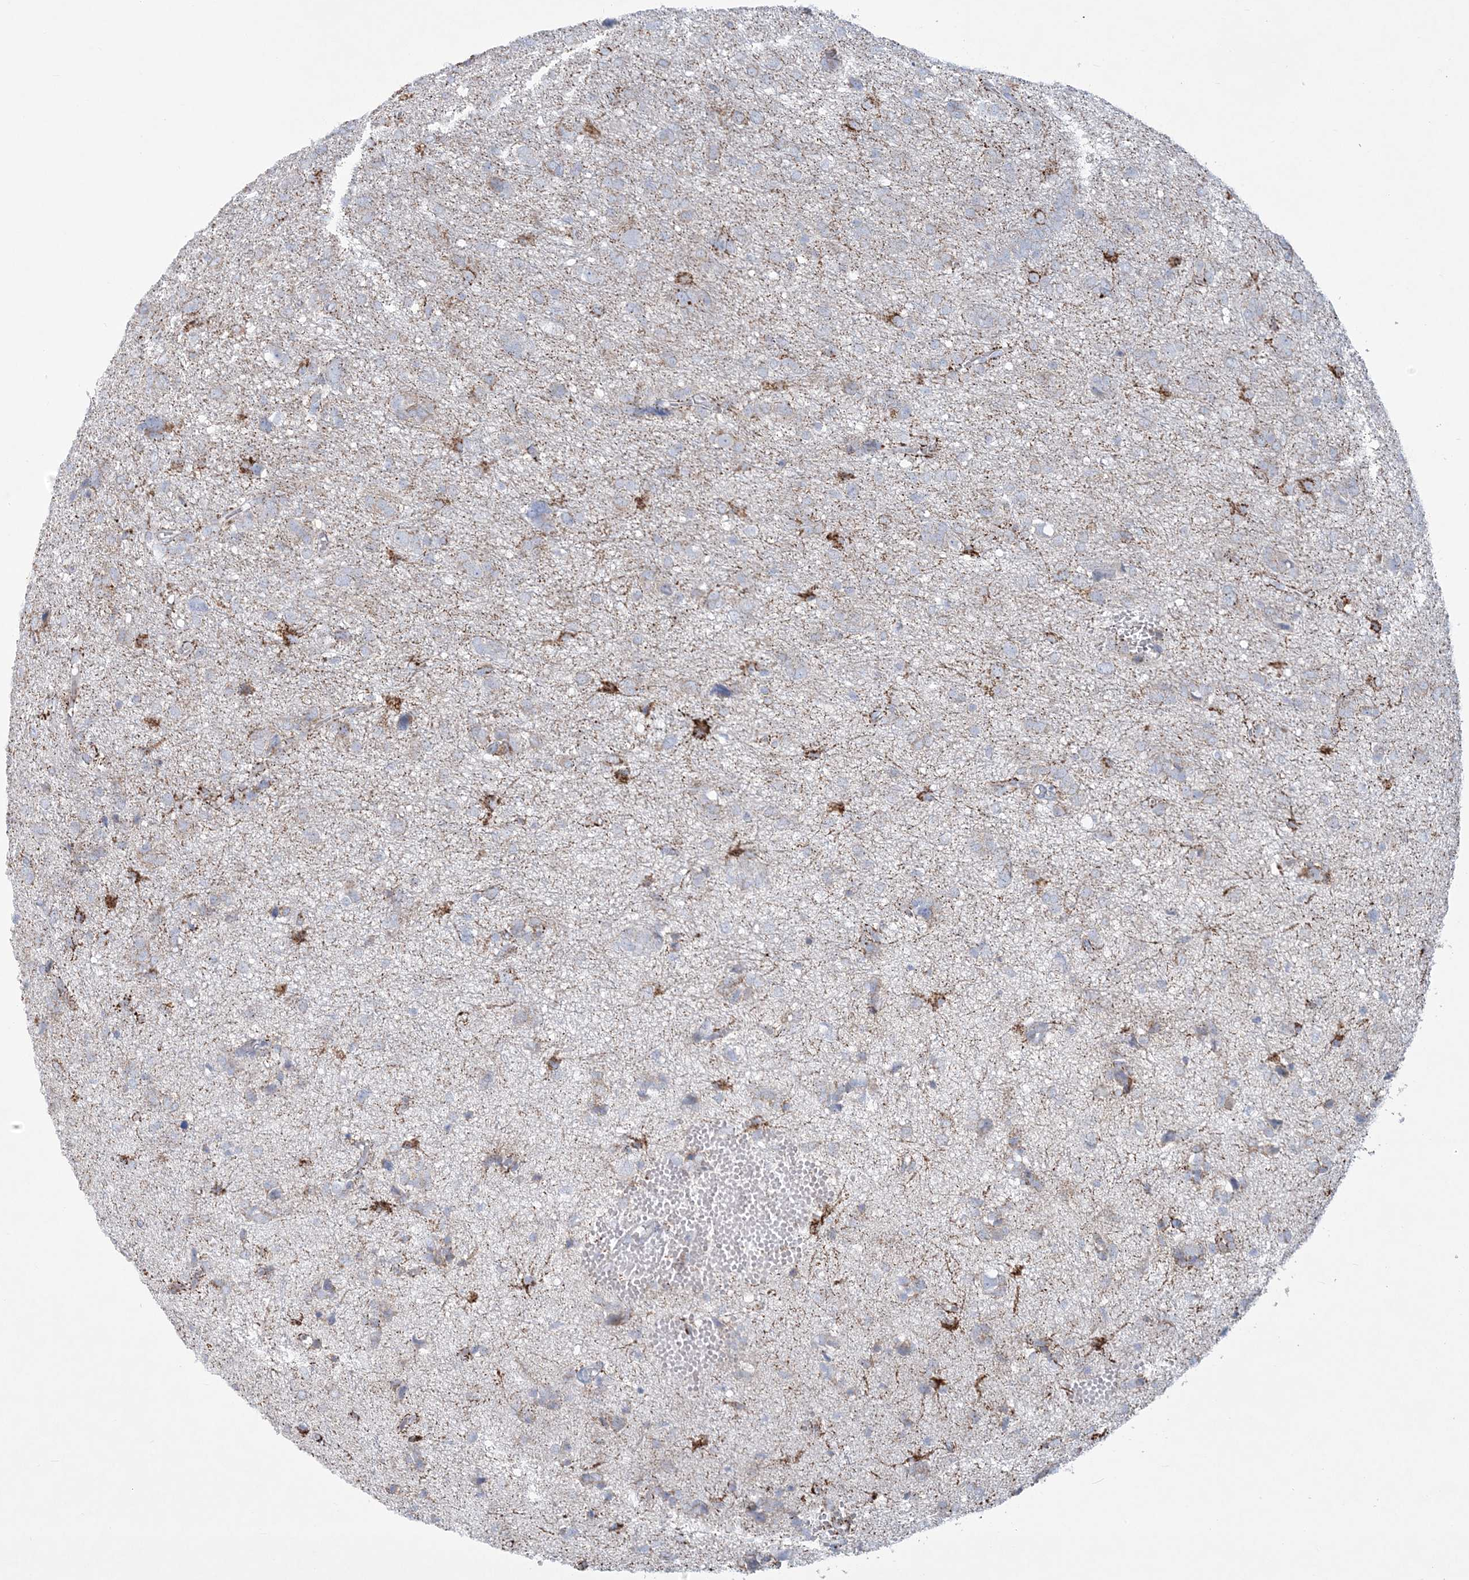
{"staining": {"intensity": "negative", "quantity": "none", "location": "none"}, "tissue": "glioma", "cell_type": "Tumor cells", "image_type": "cancer", "snomed": [{"axis": "morphology", "description": "Glioma, malignant, High grade"}, {"axis": "topography", "description": "Brain"}], "caption": "Image shows no significant protein expression in tumor cells of malignant glioma (high-grade). The staining was performed using DAB to visualize the protein expression in brown, while the nuclei were stained in blue with hematoxylin (Magnification: 20x).", "gene": "TBC1D7", "patient": {"sex": "female", "age": 59}}